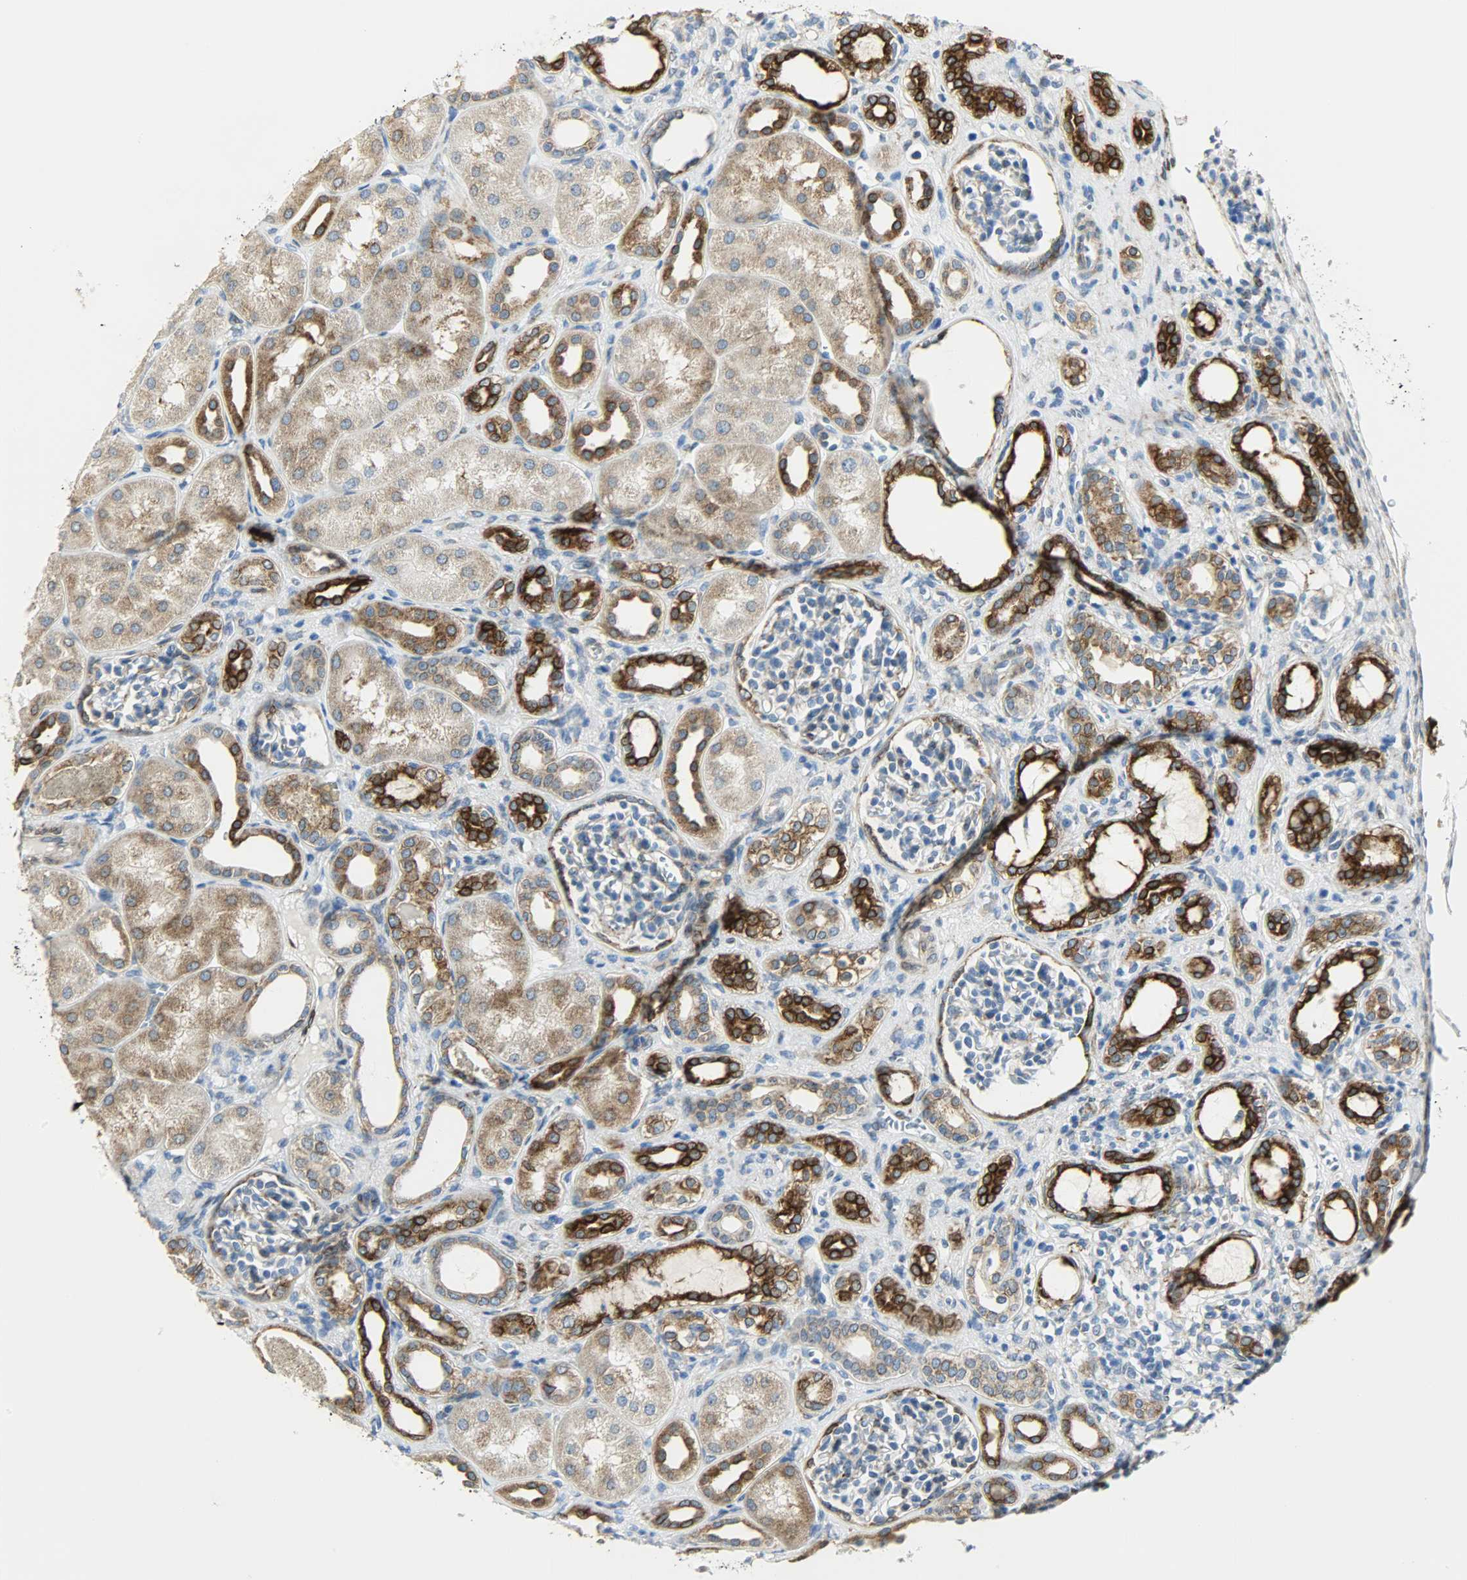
{"staining": {"intensity": "negative", "quantity": "none", "location": "none"}, "tissue": "kidney", "cell_type": "Cells in glomeruli", "image_type": "normal", "snomed": [{"axis": "morphology", "description": "Normal tissue, NOS"}, {"axis": "topography", "description": "Kidney"}], "caption": "Immunohistochemistry (IHC) histopathology image of normal kidney: human kidney stained with DAB (3,3'-diaminobenzidine) reveals no significant protein expression in cells in glomeruli. (Brightfield microscopy of DAB (3,3'-diaminobenzidine) immunohistochemistry (IHC) at high magnification).", "gene": "PKD2", "patient": {"sex": "male", "age": 7}}